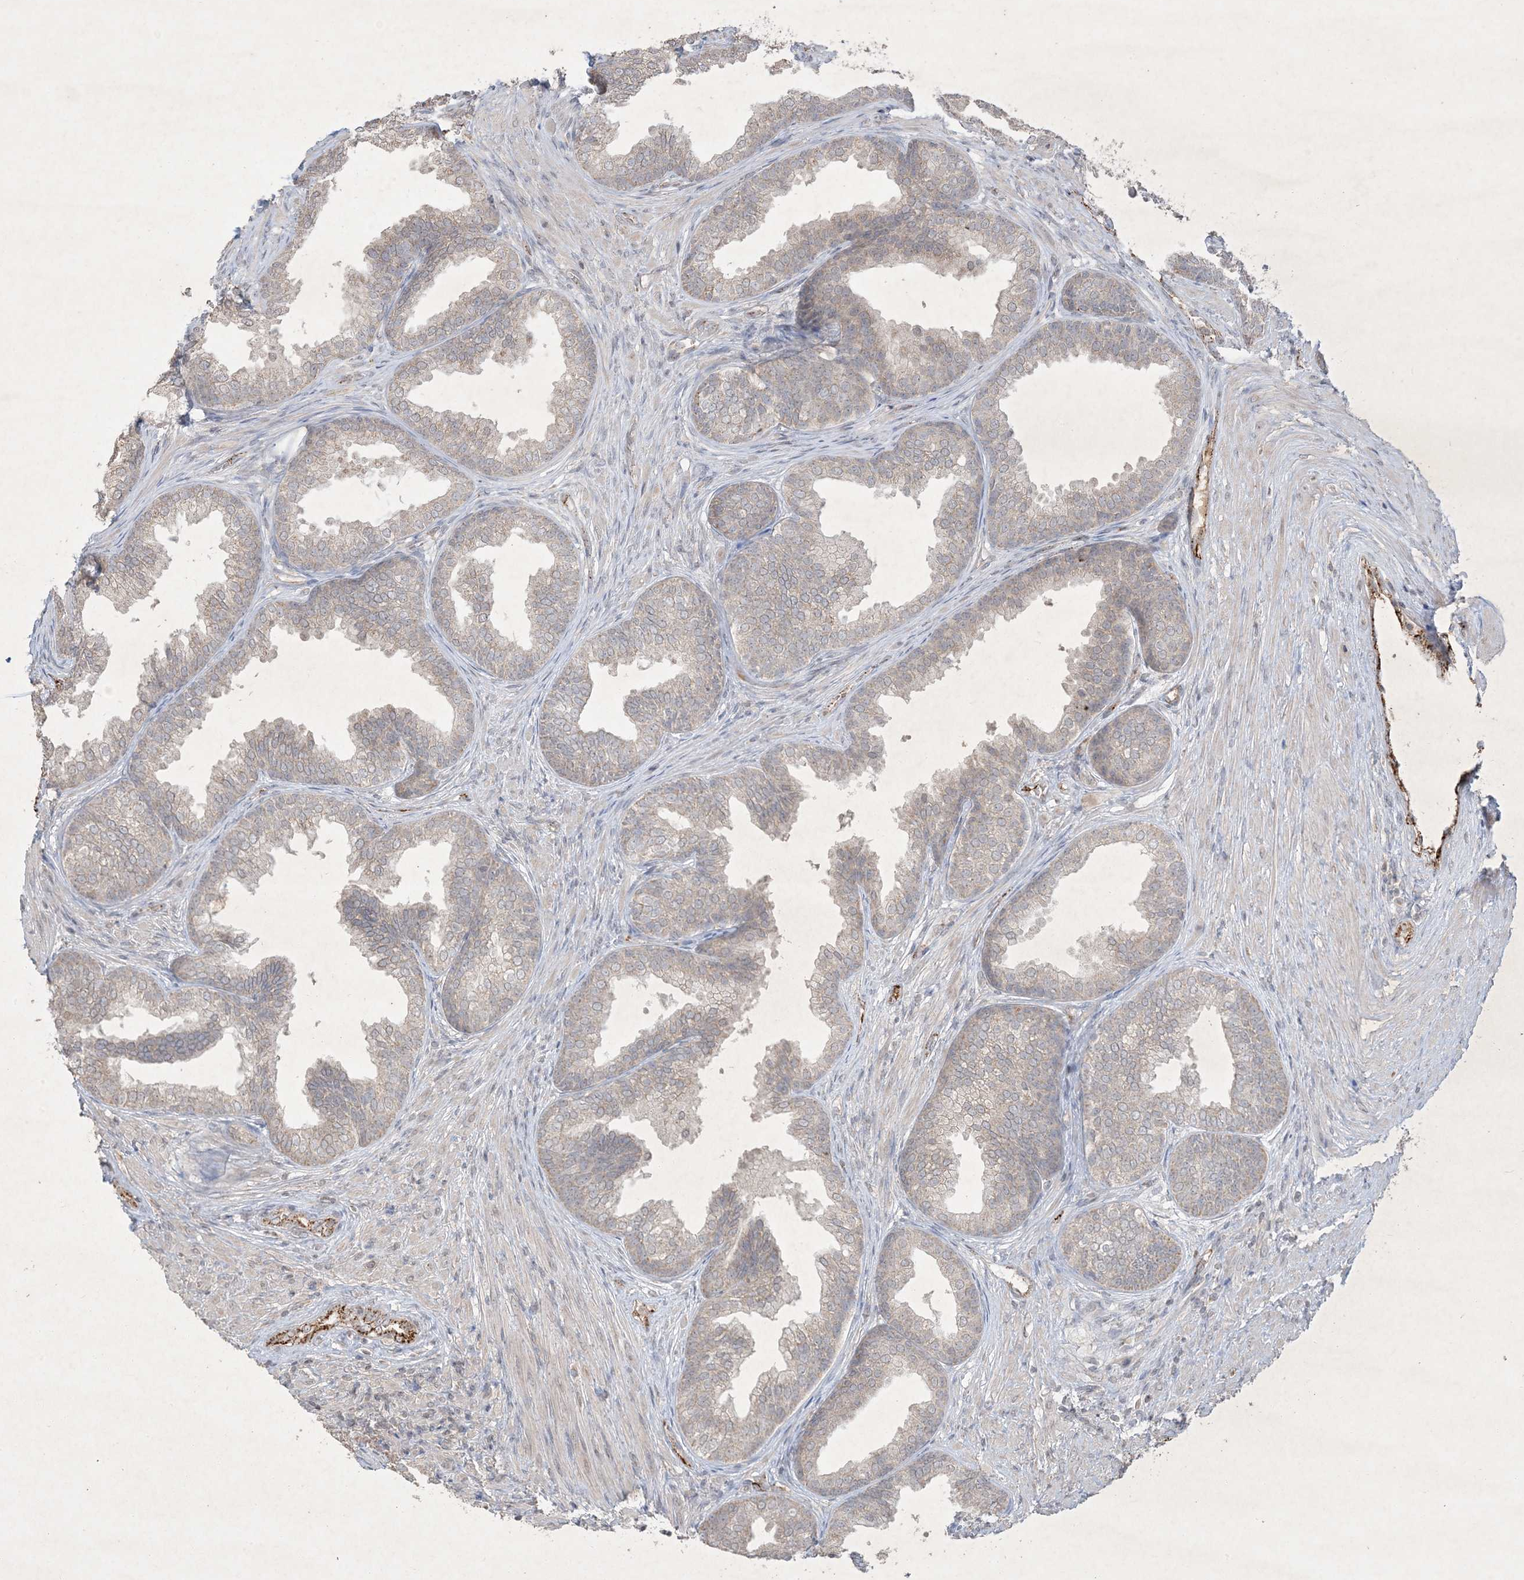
{"staining": {"intensity": "weak", "quantity": "<25%", "location": "cytoplasmic/membranous"}, "tissue": "prostate", "cell_type": "Glandular cells", "image_type": "normal", "snomed": [{"axis": "morphology", "description": "Normal tissue, NOS"}, {"axis": "topography", "description": "Prostate"}], "caption": "An image of human prostate is negative for staining in glandular cells. (IHC, brightfield microscopy, high magnification).", "gene": "PRSS36", "patient": {"sex": "male", "age": 76}}